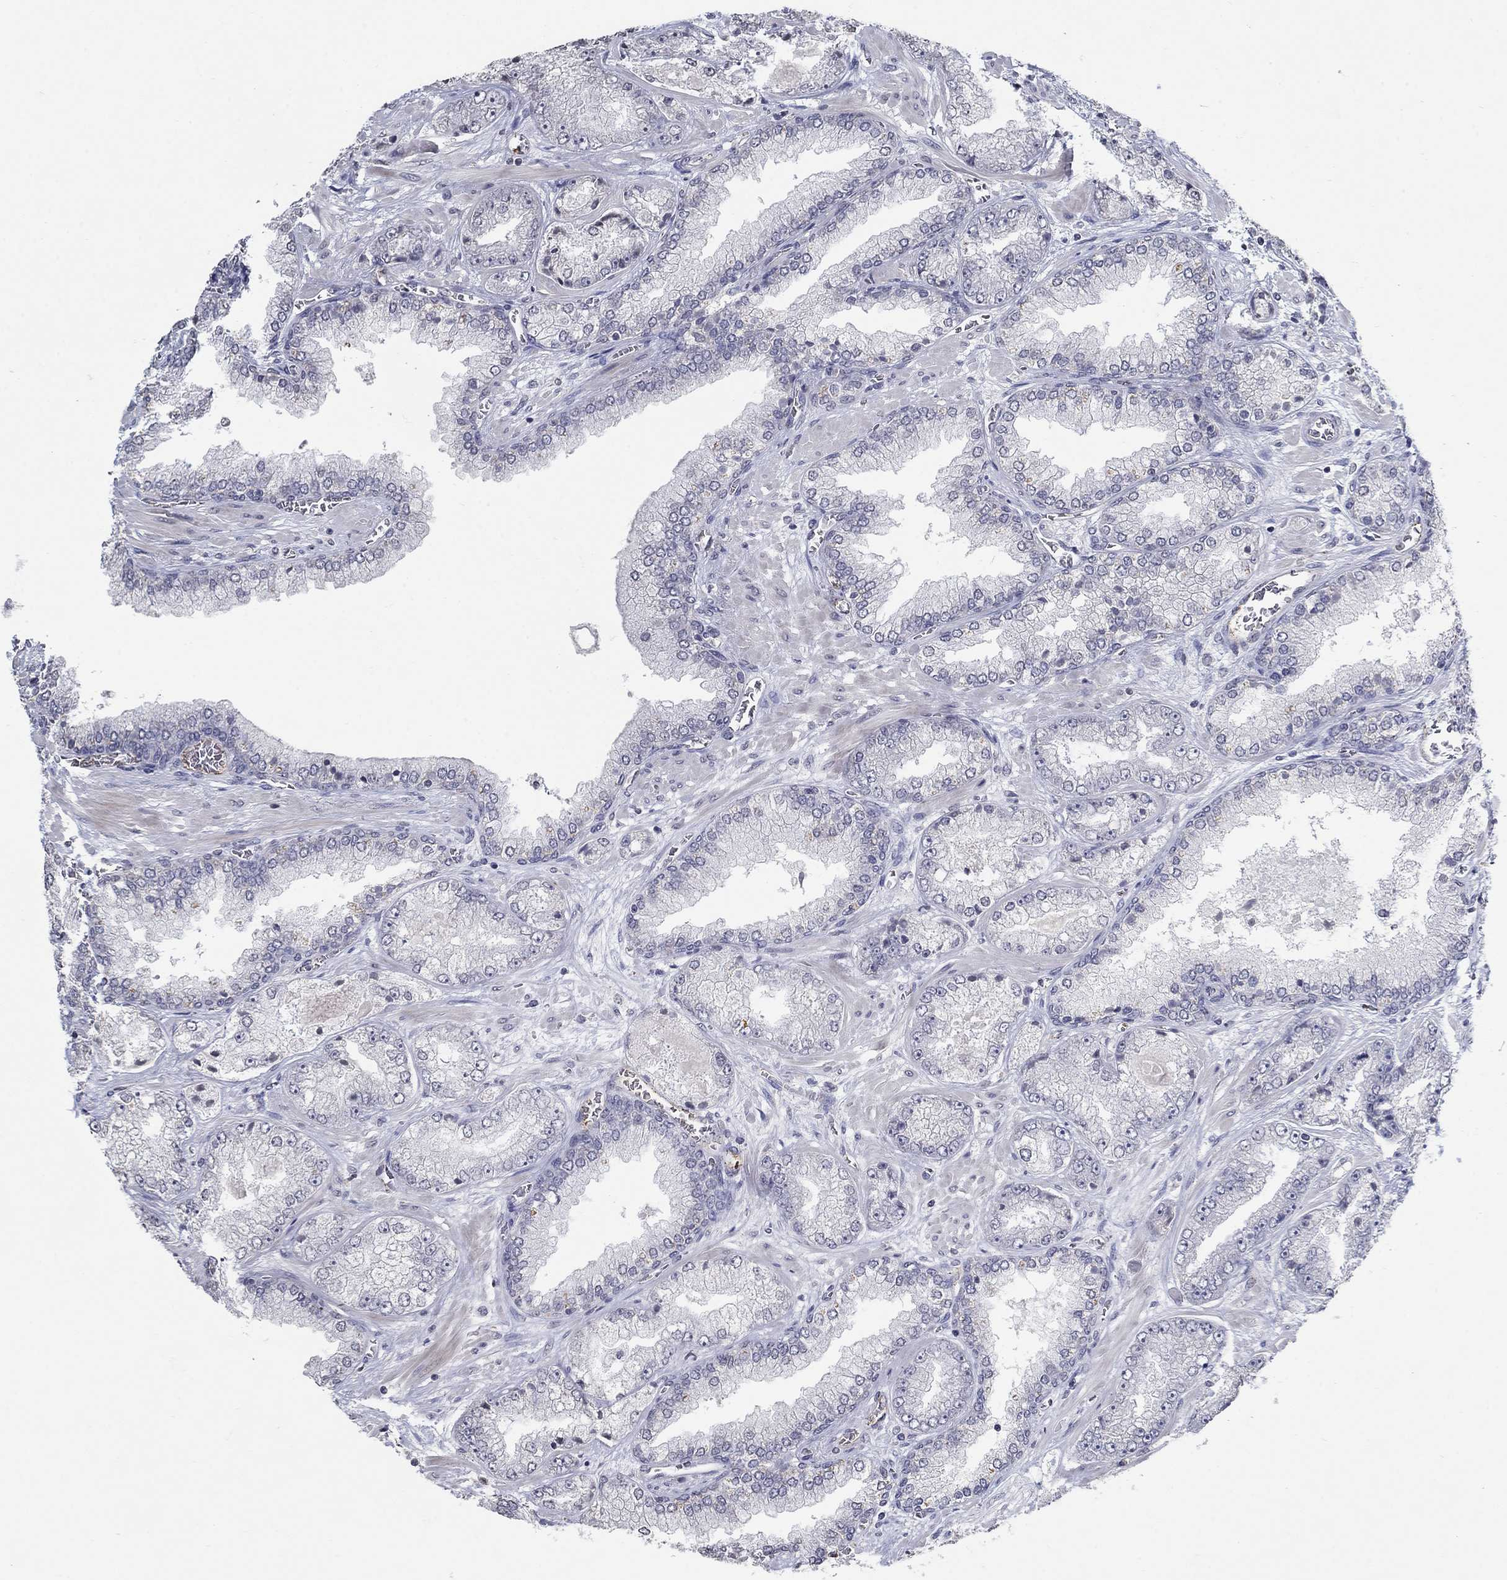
{"staining": {"intensity": "negative", "quantity": "none", "location": "none"}, "tissue": "prostate cancer", "cell_type": "Tumor cells", "image_type": "cancer", "snomed": [{"axis": "morphology", "description": "Adenocarcinoma, Low grade"}, {"axis": "topography", "description": "Prostate"}], "caption": "Tumor cells are negative for brown protein staining in prostate low-grade adenocarcinoma.", "gene": "TINAG", "patient": {"sex": "male", "age": 57}}